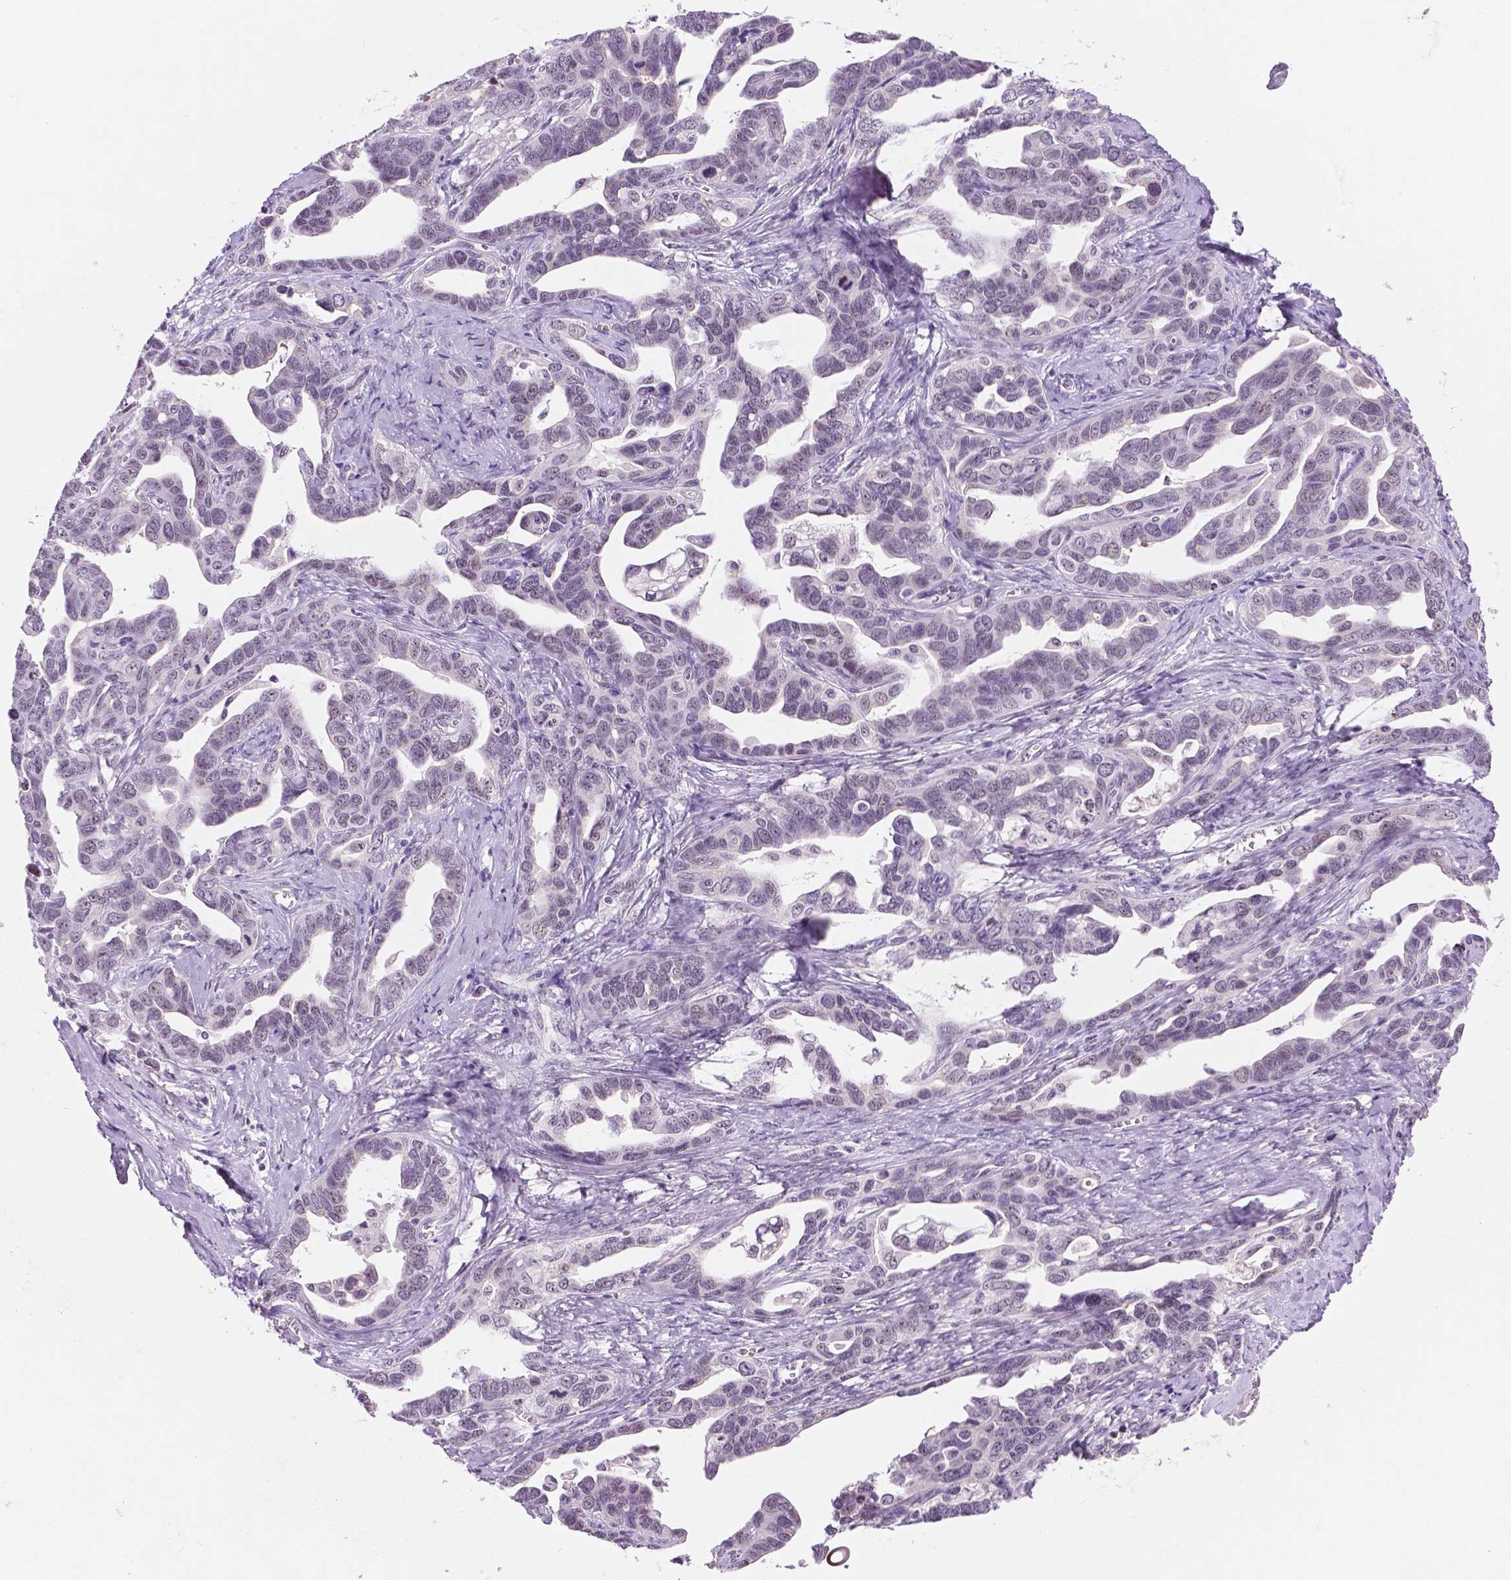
{"staining": {"intensity": "negative", "quantity": "none", "location": "none"}, "tissue": "ovarian cancer", "cell_type": "Tumor cells", "image_type": "cancer", "snomed": [{"axis": "morphology", "description": "Cystadenocarcinoma, serous, NOS"}, {"axis": "topography", "description": "Ovary"}], "caption": "This is an immunohistochemistry histopathology image of human ovarian cancer. There is no positivity in tumor cells.", "gene": "NHP2", "patient": {"sex": "female", "age": 69}}